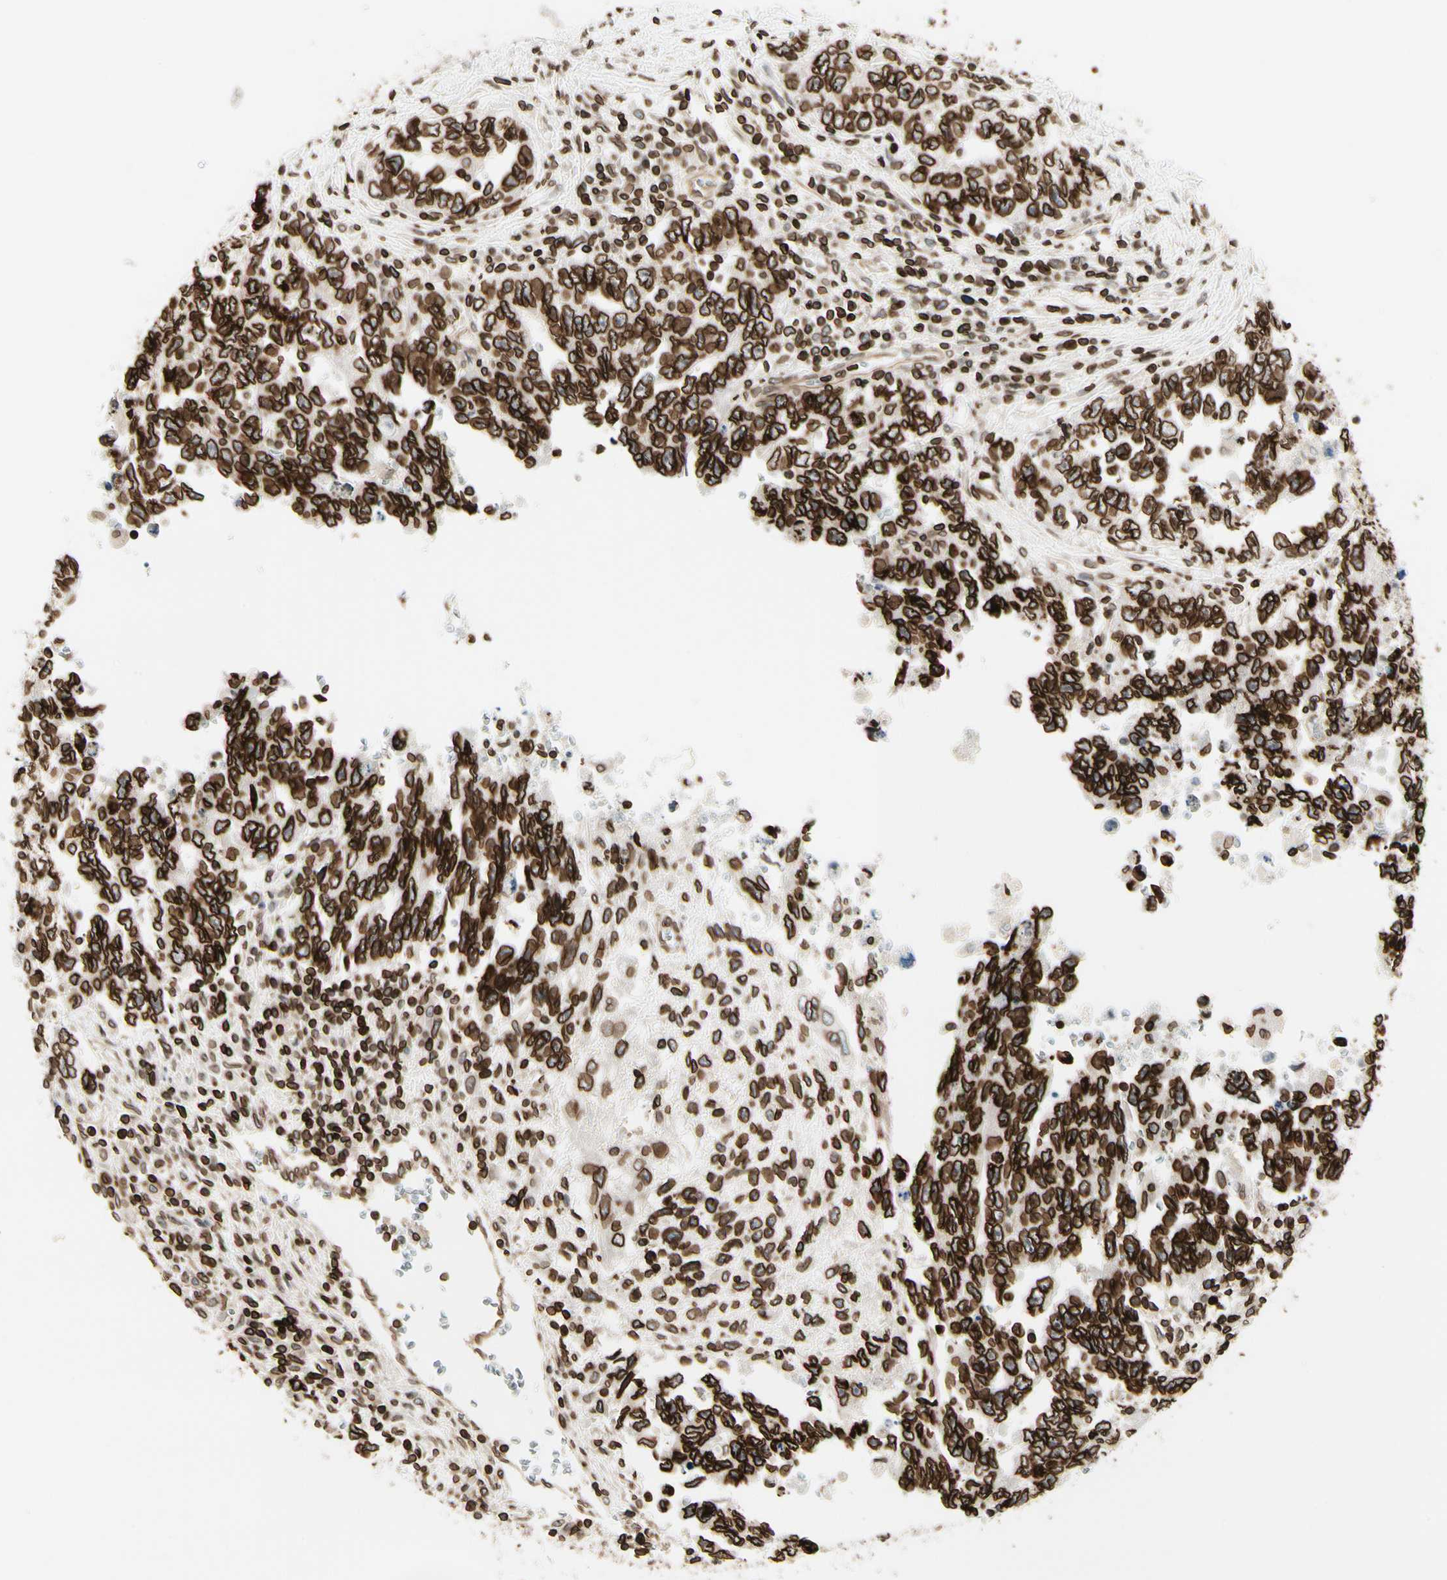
{"staining": {"intensity": "strong", "quantity": ">75%", "location": "cytoplasmic/membranous,nuclear"}, "tissue": "testis cancer", "cell_type": "Tumor cells", "image_type": "cancer", "snomed": [{"axis": "morphology", "description": "Carcinoma, Embryonal, NOS"}, {"axis": "topography", "description": "Testis"}], "caption": "The immunohistochemical stain labels strong cytoplasmic/membranous and nuclear positivity in tumor cells of testis cancer (embryonal carcinoma) tissue.", "gene": "TMPO", "patient": {"sex": "male", "age": 28}}